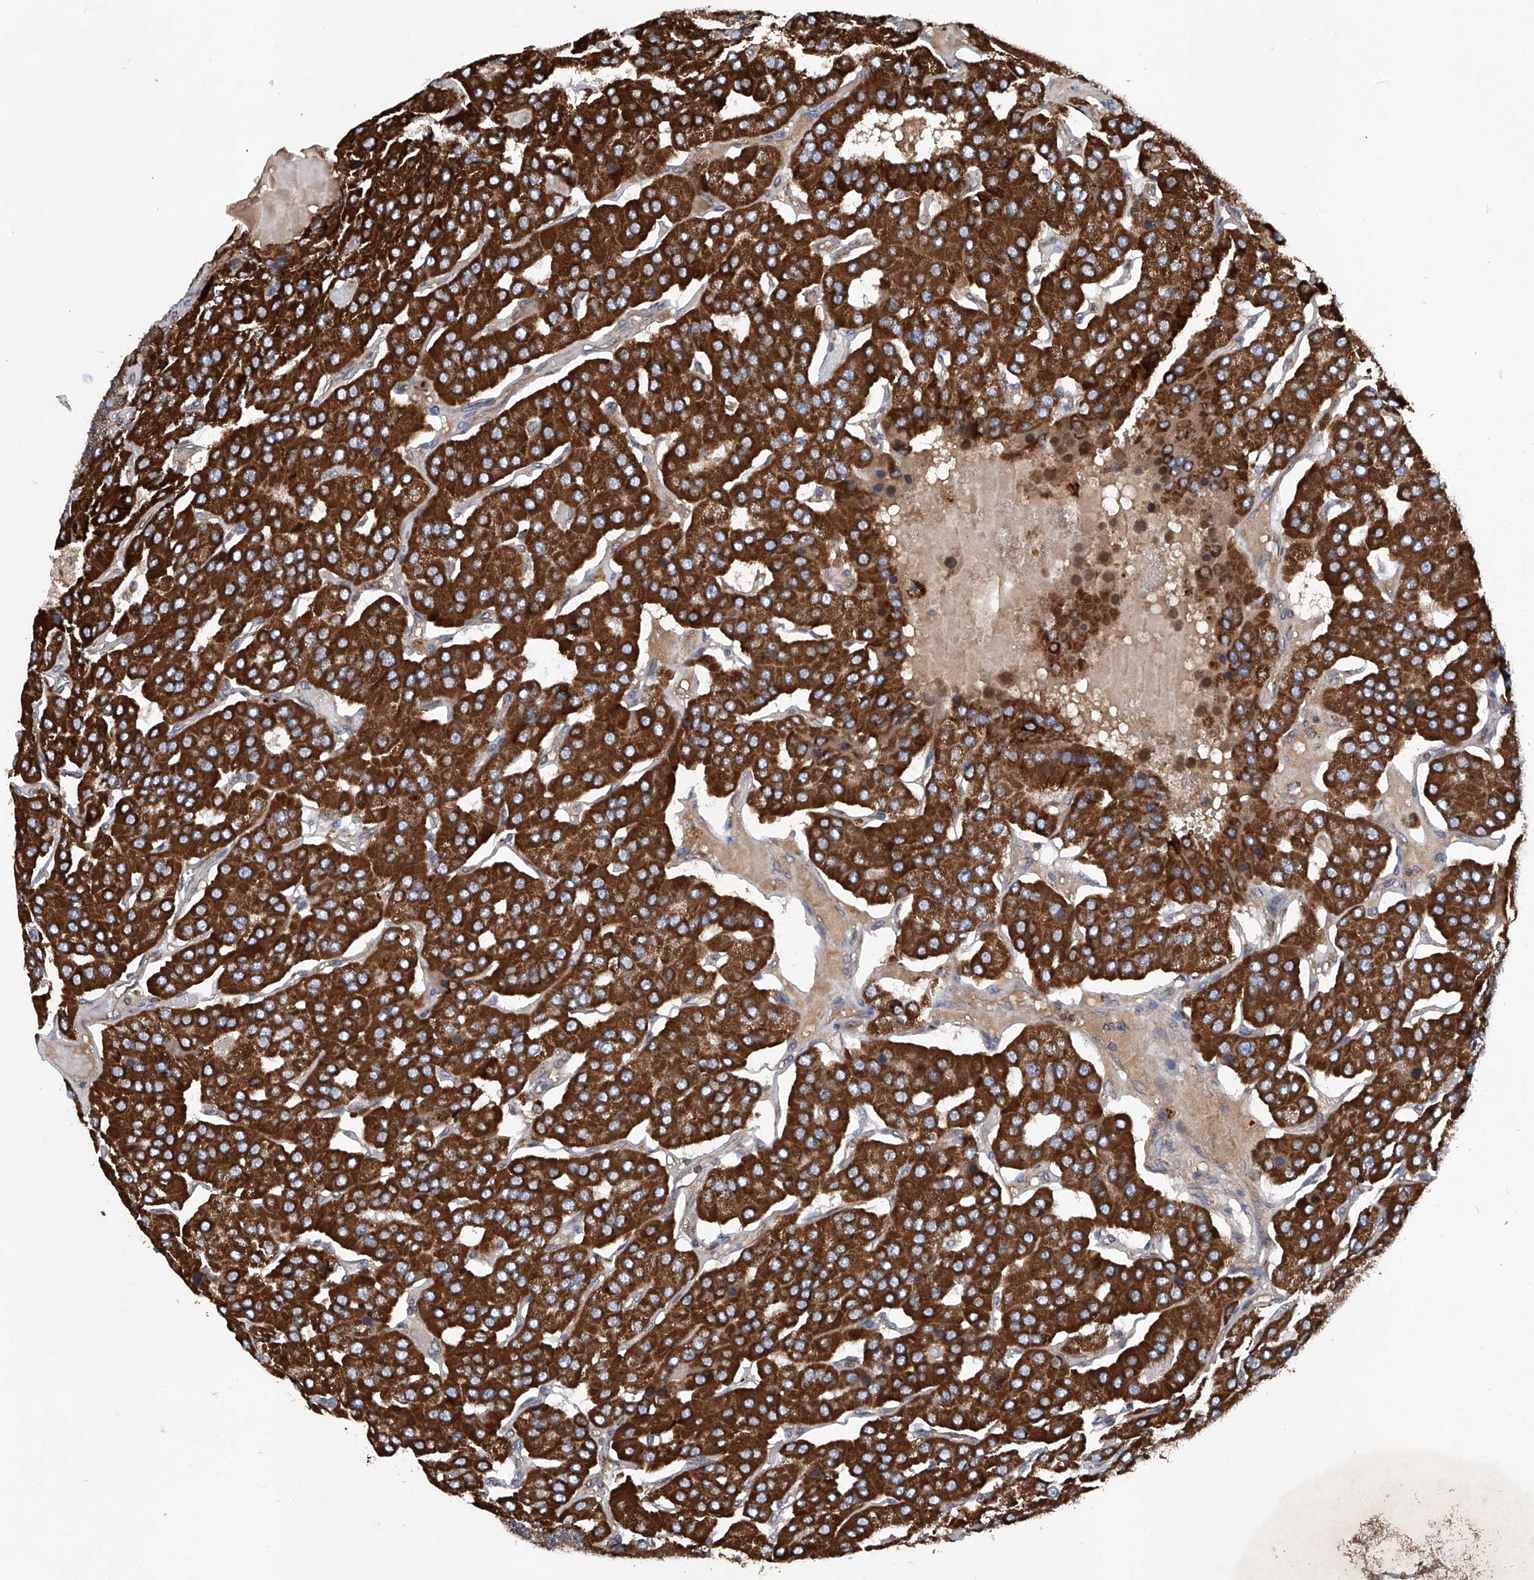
{"staining": {"intensity": "strong", "quantity": ">75%", "location": "cytoplasmic/membranous"}, "tissue": "parathyroid gland", "cell_type": "Glandular cells", "image_type": "normal", "snomed": [{"axis": "morphology", "description": "Normal tissue, NOS"}, {"axis": "morphology", "description": "Adenoma, NOS"}, {"axis": "topography", "description": "Parathyroid gland"}], "caption": "Glandular cells demonstrate high levels of strong cytoplasmic/membranous staining in approximately >75% of cells in normal parathyroid gland.", "gene": "ASCC3", "patient": {"sex": "female", "age": 86}}